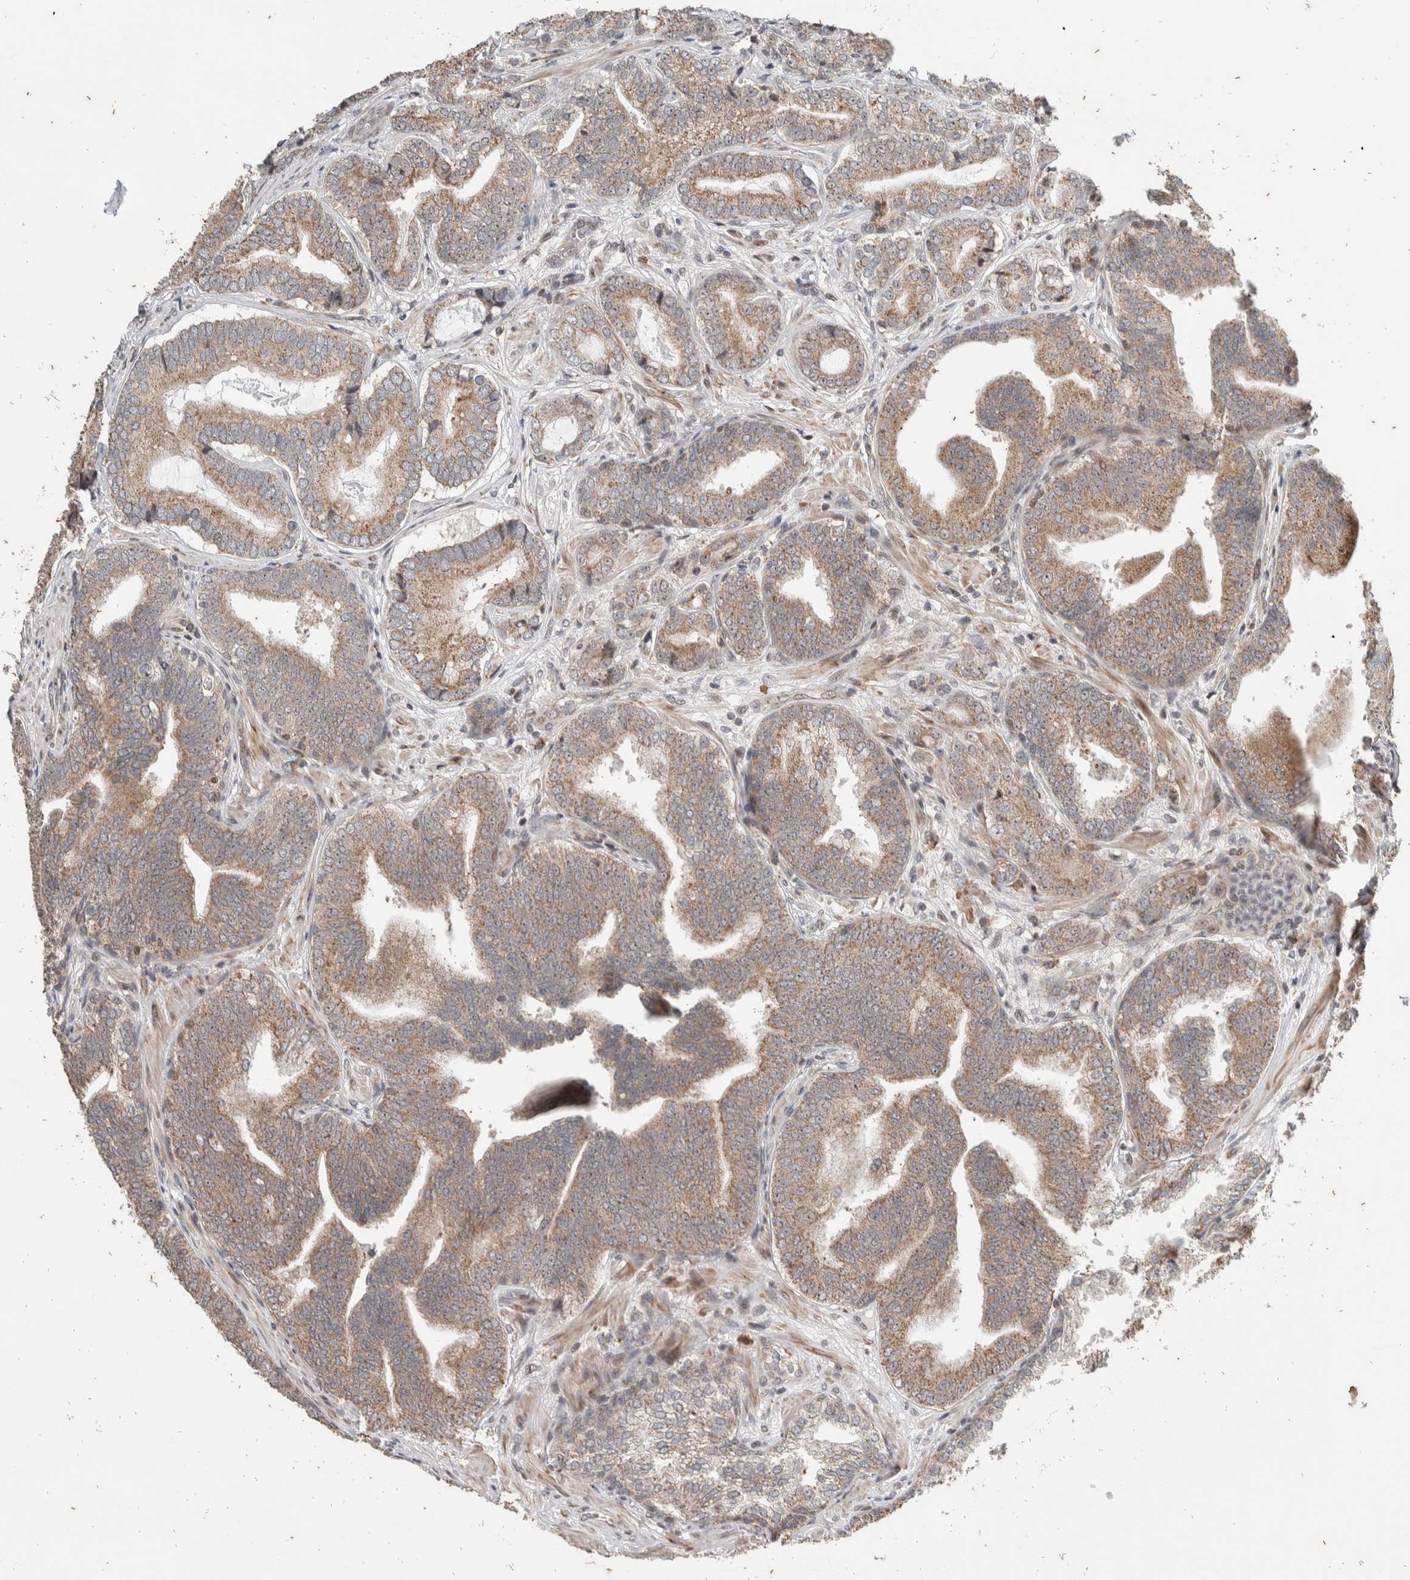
{"staining": {"intensity": "weak", "quantity": ">75%", "location": "cytoplasmic/membranous"}, "tissue": "prostate cancer", "cell_type": "Tumor cells", "image_type": "cancer", "snomed": [{"axis": "morphology", "description": "Adenocarcinoma, High grade"}, {"axis": "topography", "description": "Prostate"}], "caption": "This image shows immunohistochemistry staining of prostate cancer (high-grade adenocarcinoma), with low weak cytoplasmic/membranous expression in approximately >75% of tumor cells.", "gene": "ATXN7L1", "patient": {"sex": "male", "age": 55}}